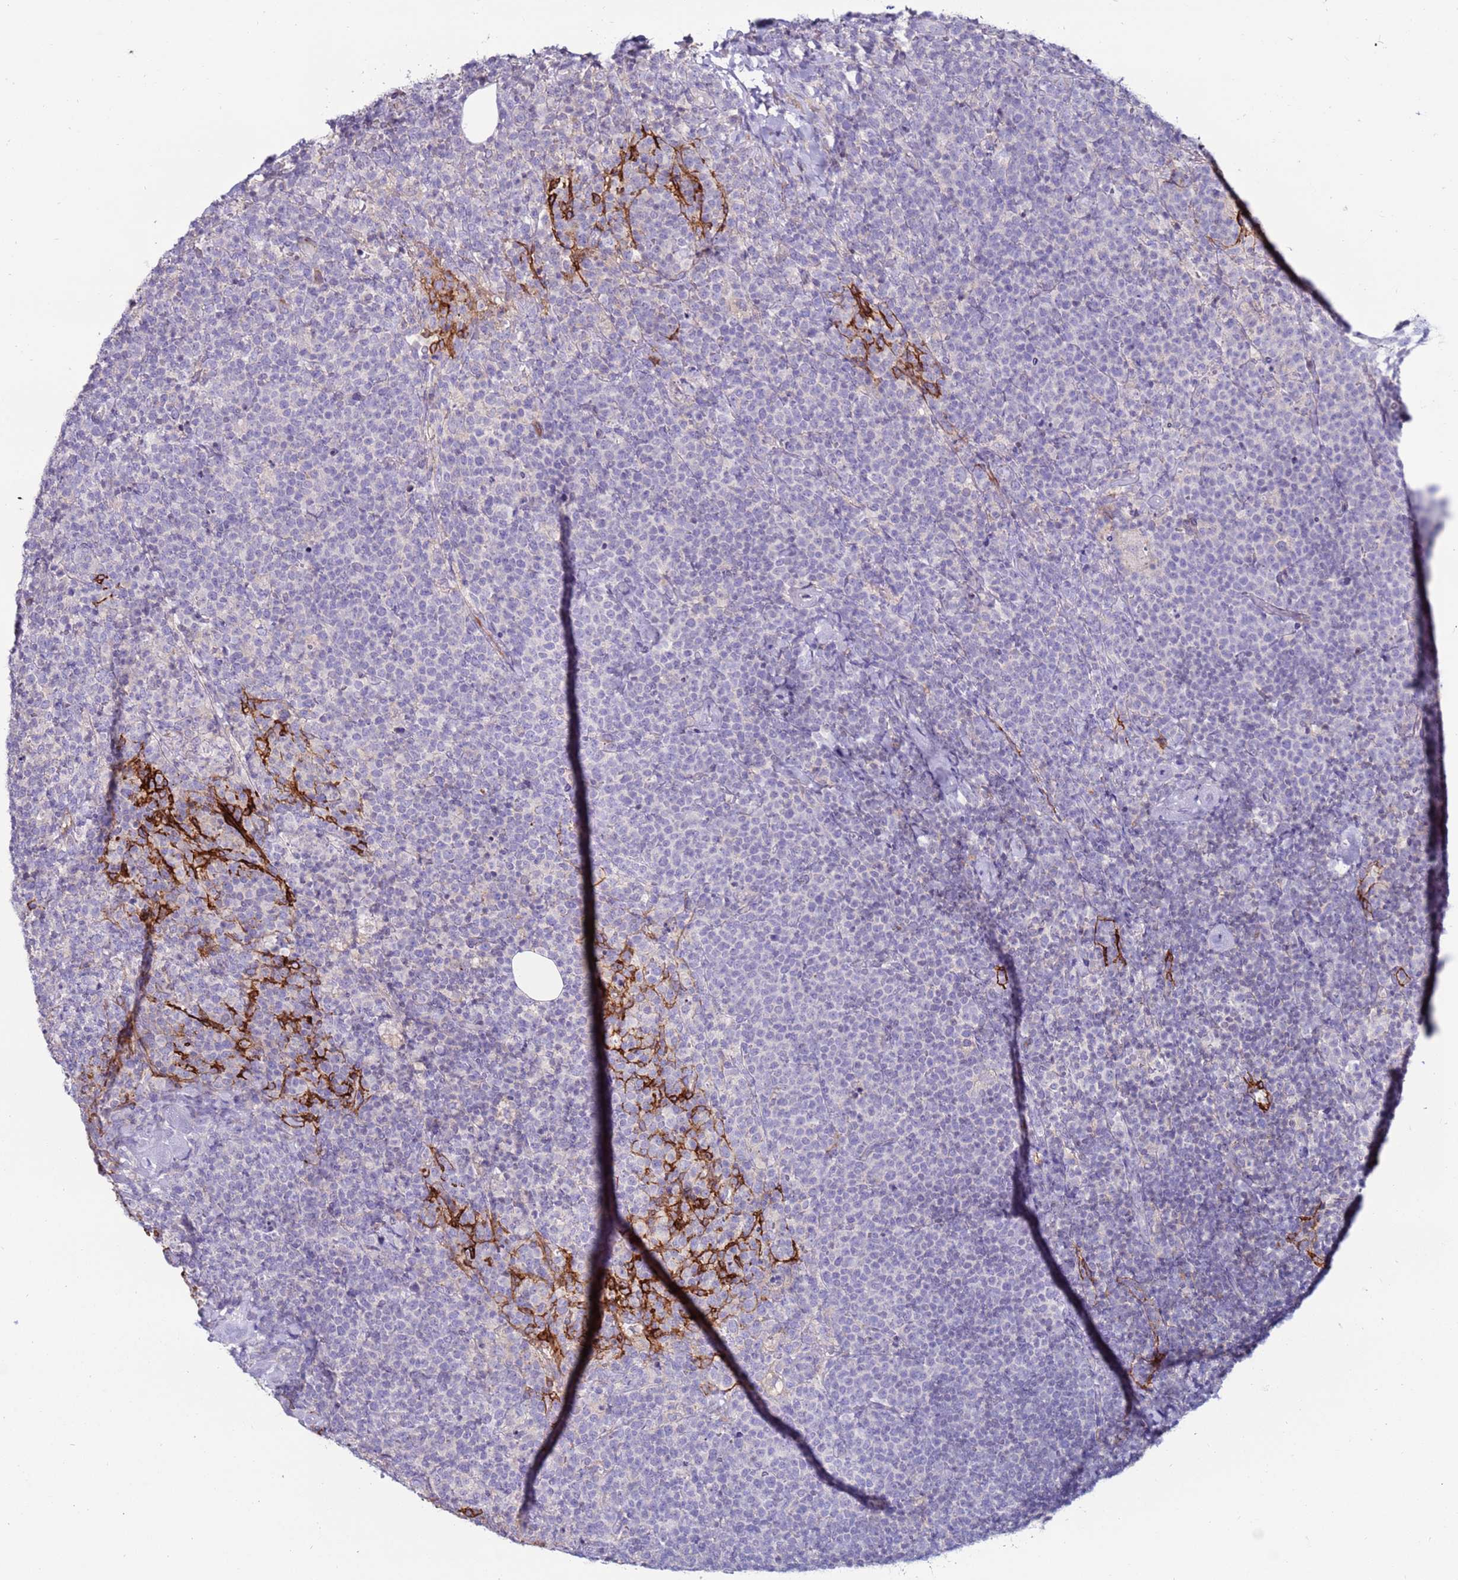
{"staining": {"intensity": "negative", "quantity": "none", "location": "none"}, "tissue": "lymphoma", "cell_type": "Tumor cells", "image_type": "cancer", "snomed": [{"axis": "morphology", "description": "Malignant lymphoma, non-Hodgkin's type, High grade"}, {"axis": "topography", "description": "Lymph node"}], "caption": "Micrograph shows no significant protein expression in tumor cells of high-grade malignant lymphoma, non-Hodgkin's type.", "gene": "CLEC4M", "patient": {"sex": "male", "age": 61}}